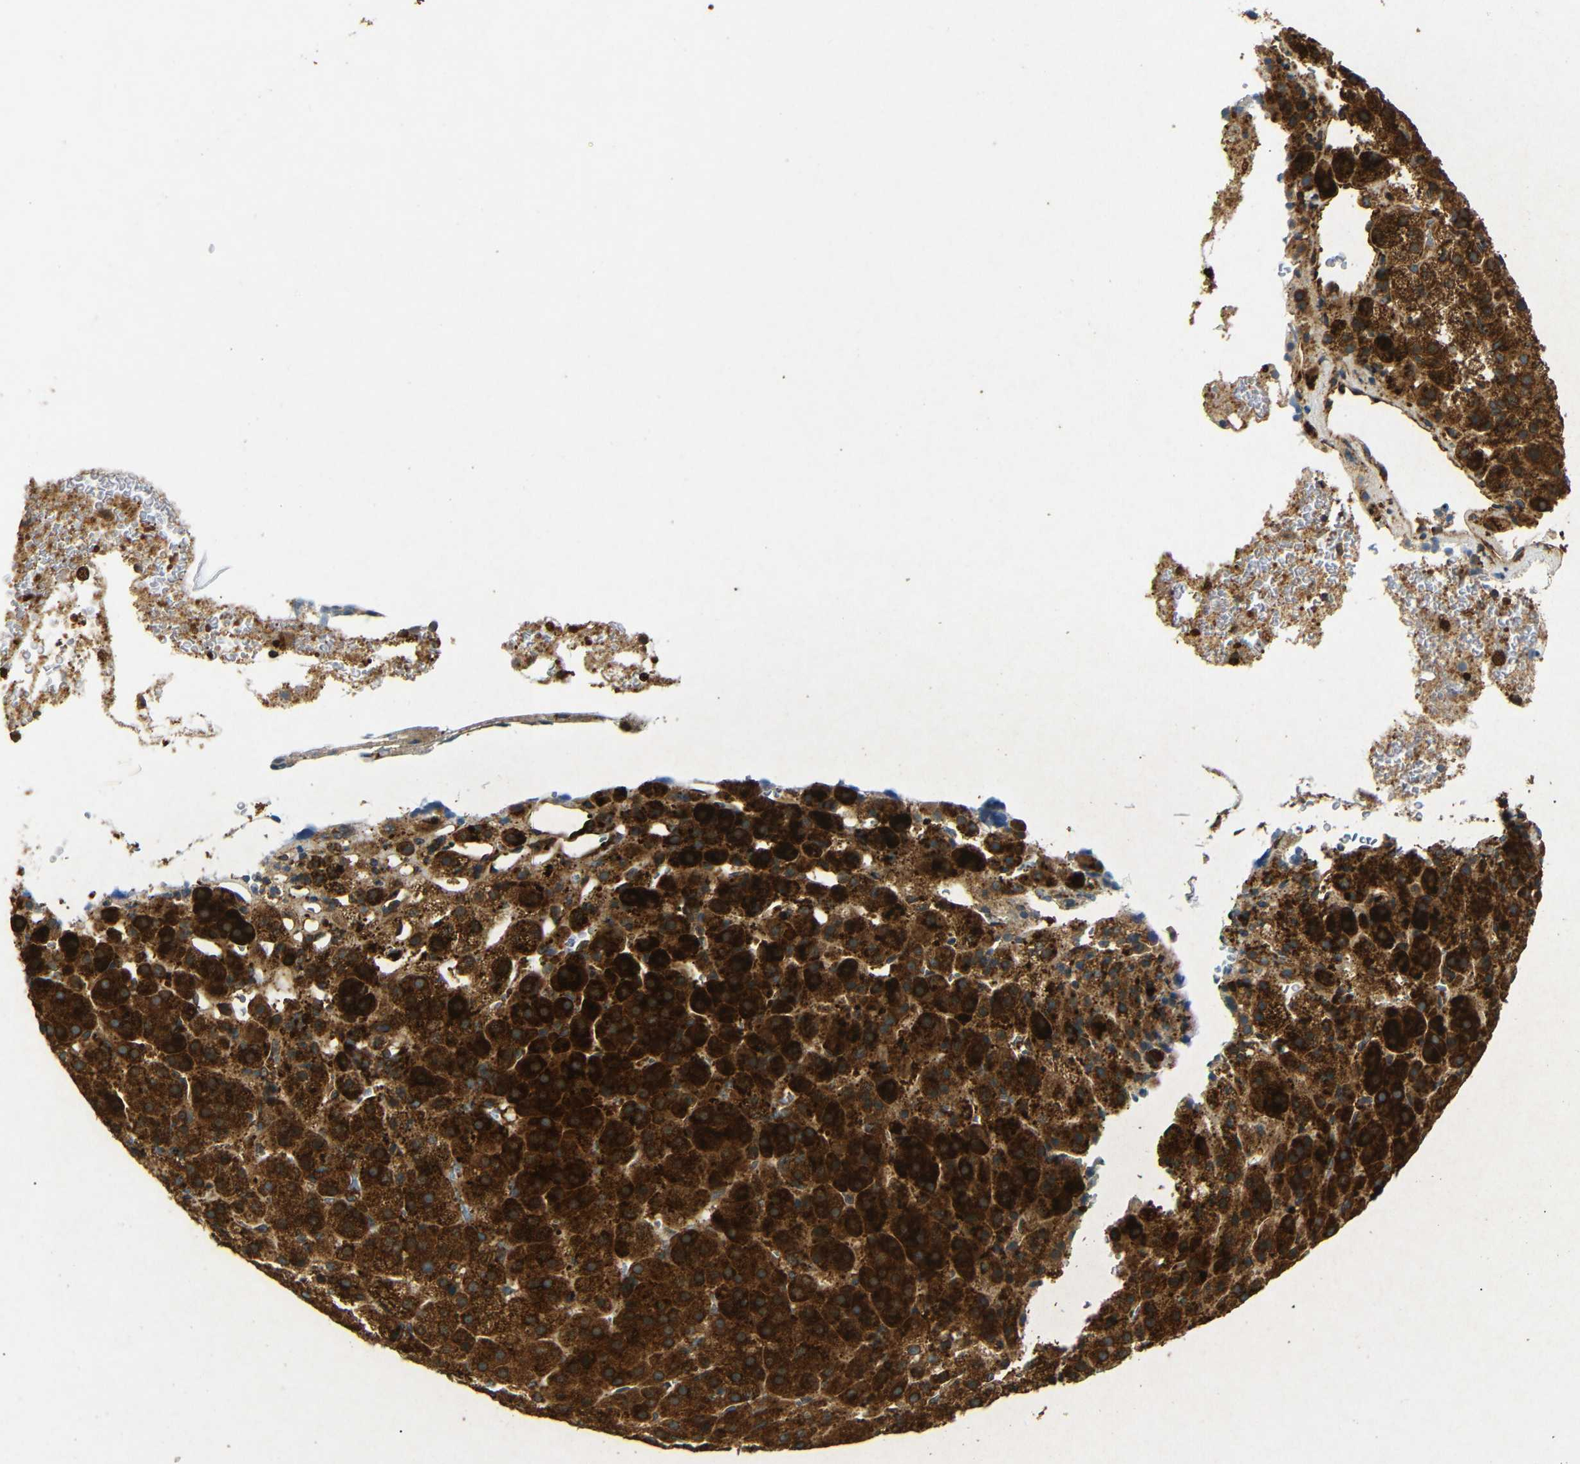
{"staining": {"intensity": "strong", "quantity": ">75%", "location": "cytoplasmic/membranous"}, "tissue": "adrenal gland", "cell_type": "Glandular cells", "image_type": "normal", "snomed": [{"axis": "morphology", "description": "Normal tissue, NOS"}, {"axis": "topography", "description": "Adrenal gland"}], "caption": "This is a micrograph of IHC staining of normal adrenal gland, which shows strong positivity in the cytoplasmic/membranous of glandular cells.", "gene": "BTF3", "patient": {"sex": "female", "age": 57}}